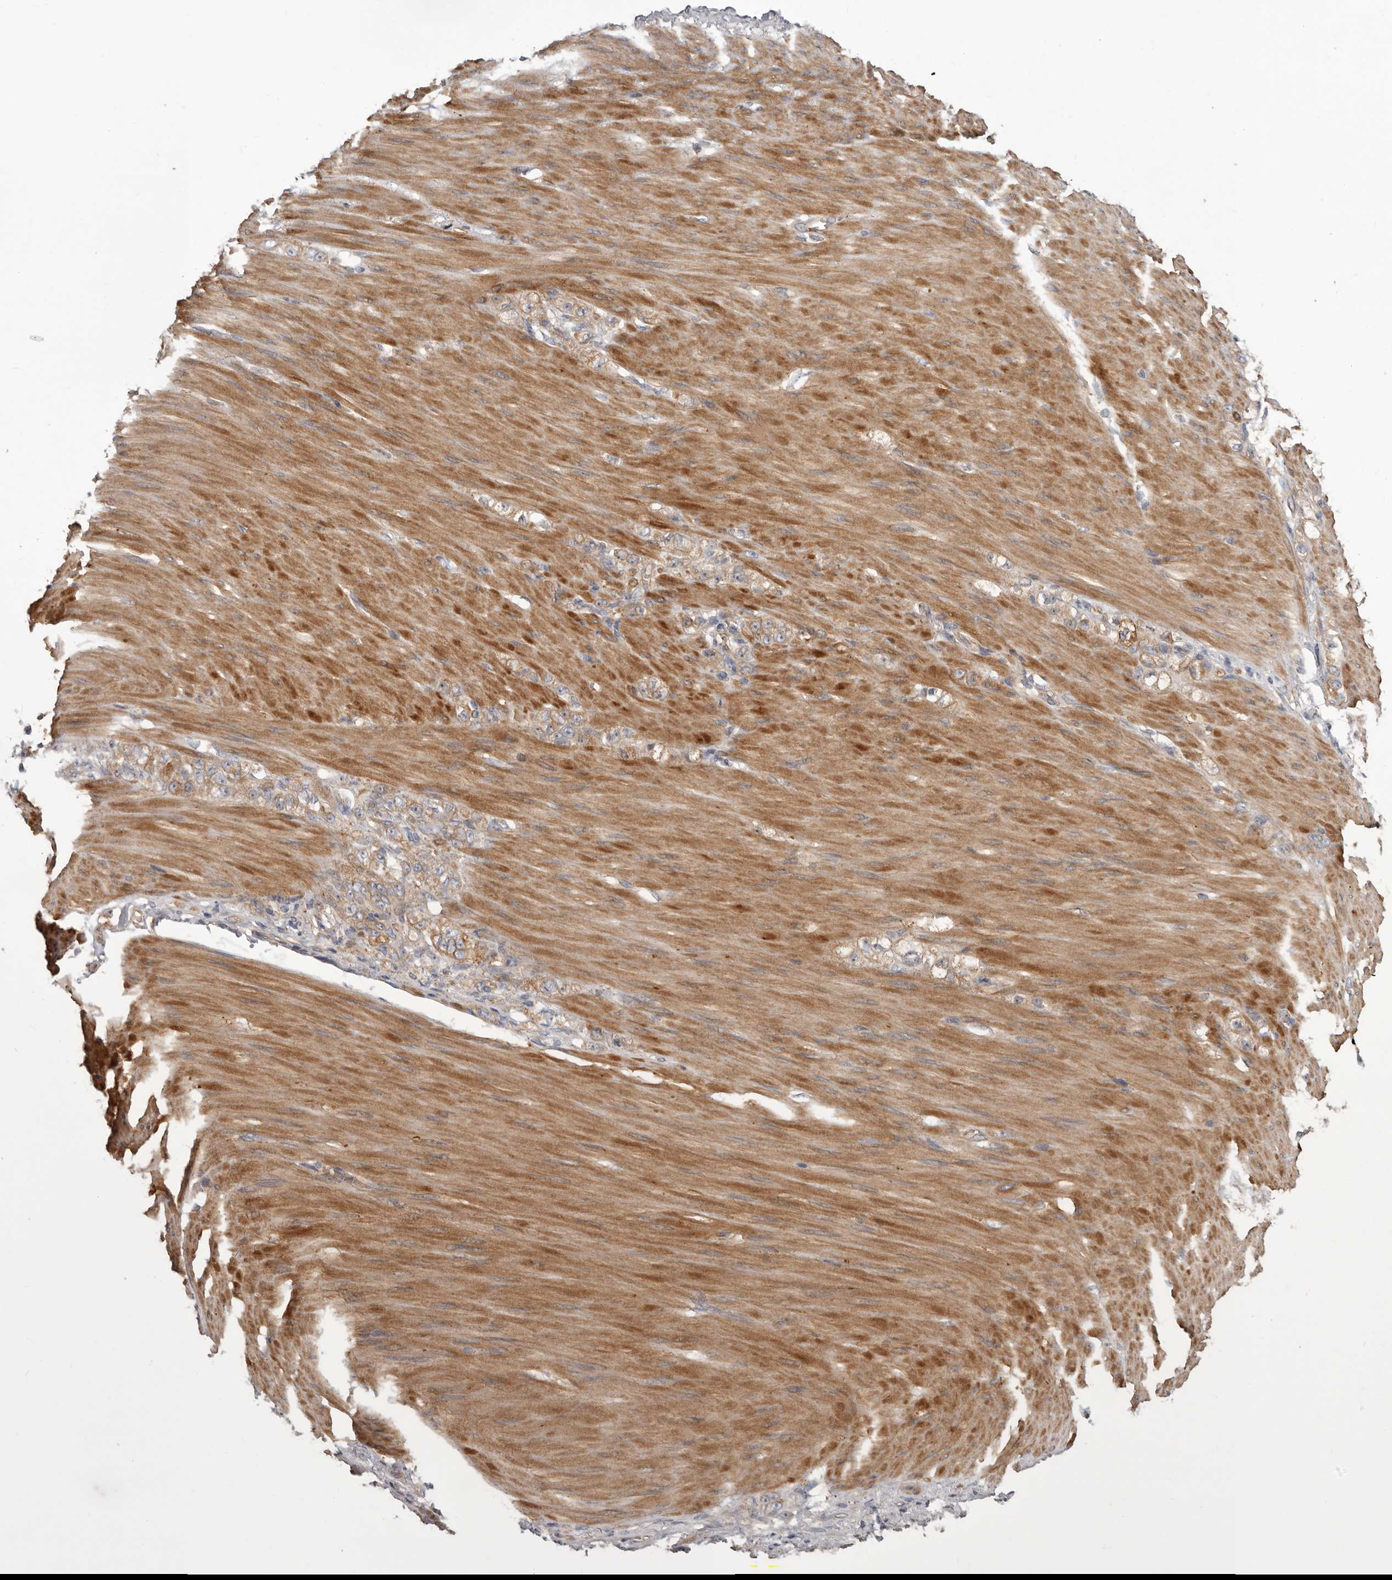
{"staining": {"intensity": "weak", "quantity": "25%-75%", "location": "cytoplasmic/membranous"}, "tissue": "stomach cancer", "cell_type": "Tumor cells", "image_type": "cancer", "snomed": [{"axis": "morphology", "description": "Normal tissue, NOS"}, {"axis": "morphology", "description": "Adenocarcinoma, NOS"}, {"axis": "topography", "description": "Stomach"}], "caption": "Tumor cells exhibit low levels of weak cytoplasmic/membranous expression in approximately 25%-75% of cells in stomach cancer (adenocarcinoma). The staining is performed using DAB (3,3'-diaminobenzidine) brown chromogen to label protein expression. The nuclei are counter-stained blue using hematoxylin.", "gene": "ENAH", "patient": {"sex": "male", "age": 82}}